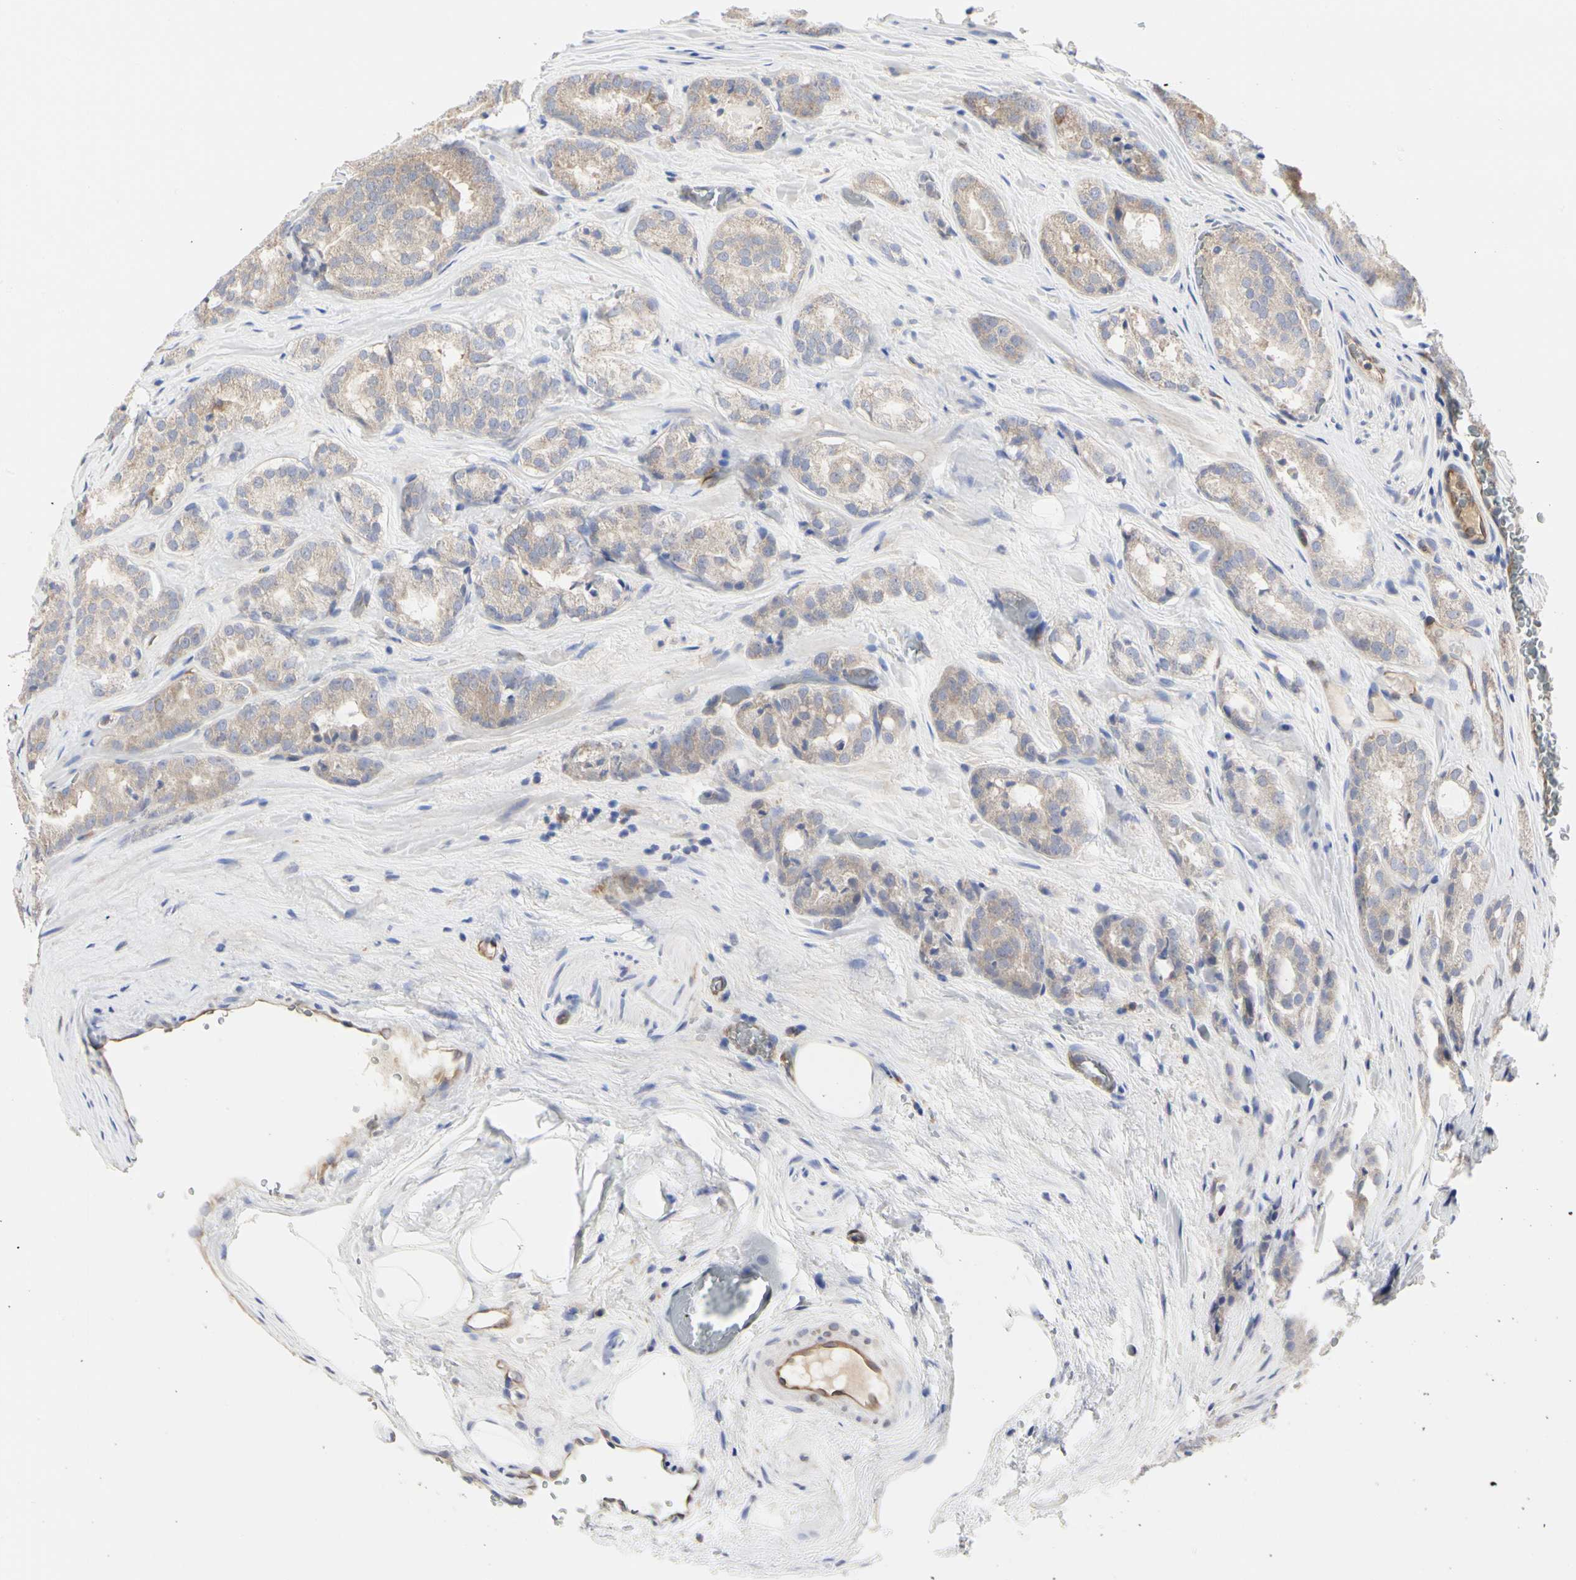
{"staining": {"intensity": "weak", "quantity": ">75%", "location": "cytoplasmic/membranous"}, "tissue": "prostate cancer", "cell_type": "Tumor cells", "image_type": "cancer", "snomed": [{"axis": "morphology", "description": "Adenocarcinoma, High grade"}, {"axis": "topography", "description": "Prostate"}], "caption": "A low amount of weak cytoplasmic/membranous staining is appreciated in approximately >75% of tumor cells in adenocarcinoma (high-grade) (prostate) tissue.", "gene": "C3orf52", "patient": {"sex": "male", "age": 64}}